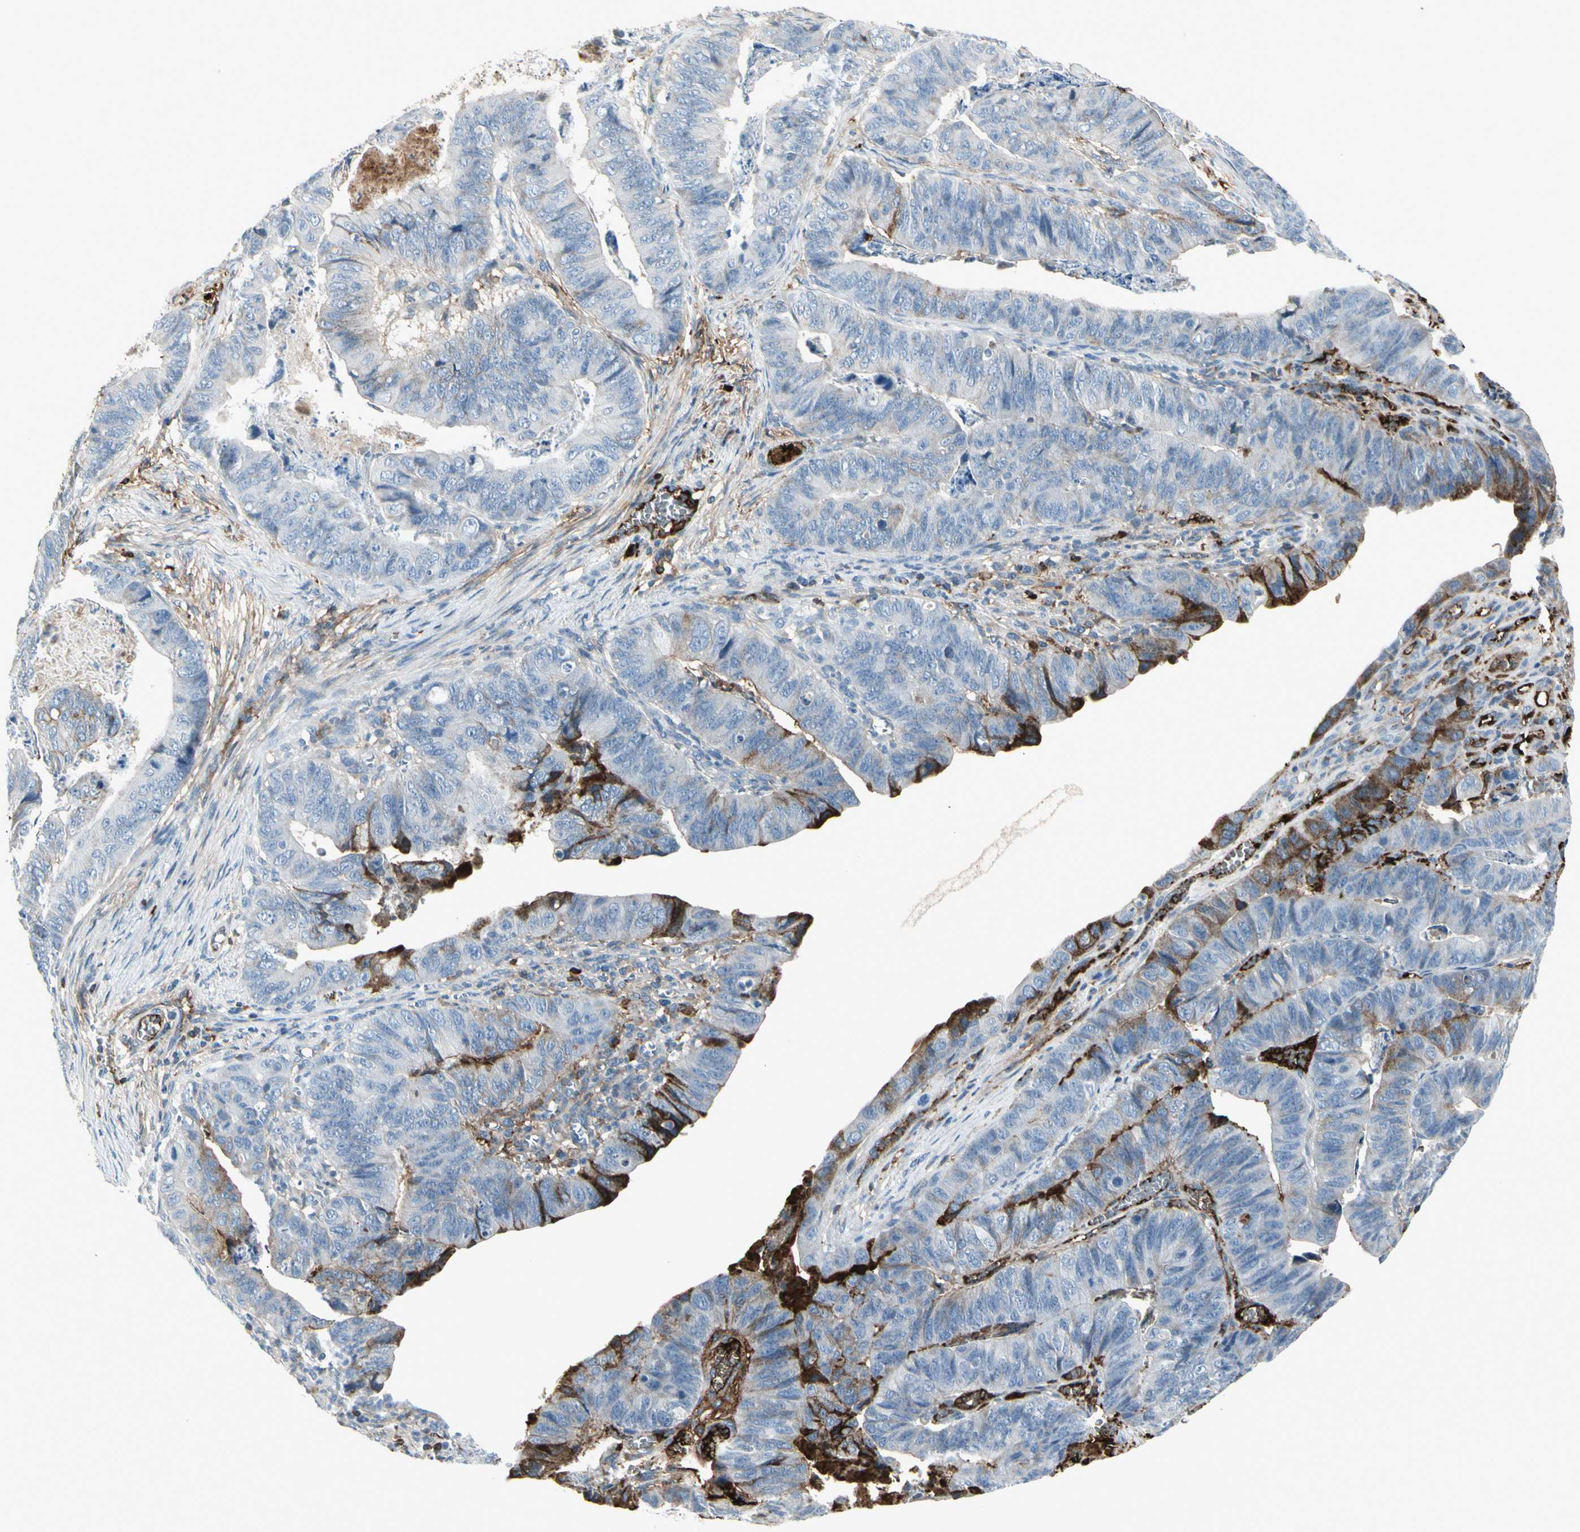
{"staining": {"intensity": "strong", "quantity": "<25%", "location": "cytoplasmic/membranous"}, "tissue": "stomach cancer", "cell_type": "Tumor cells", "image_type": "cancer", "snomed": [{"axis": "morphology", "description": "Adenocarcinoma, NOS"}, {"axis": "topography", "description": "Stomach, lower"}], "caption": "Stomach cancer (adenocarcinoma) was stained to show a protein in brown. There is medium levels of strong cytoplasmic/membranous positivity in about <25% of tumor cells. Using DAB (brown) and hematoxylin (blue) stains, captured at high magnification using brightfield microscopy.", "gene": "IGHG1", "patient": {"sex": "male", "age": 77}}